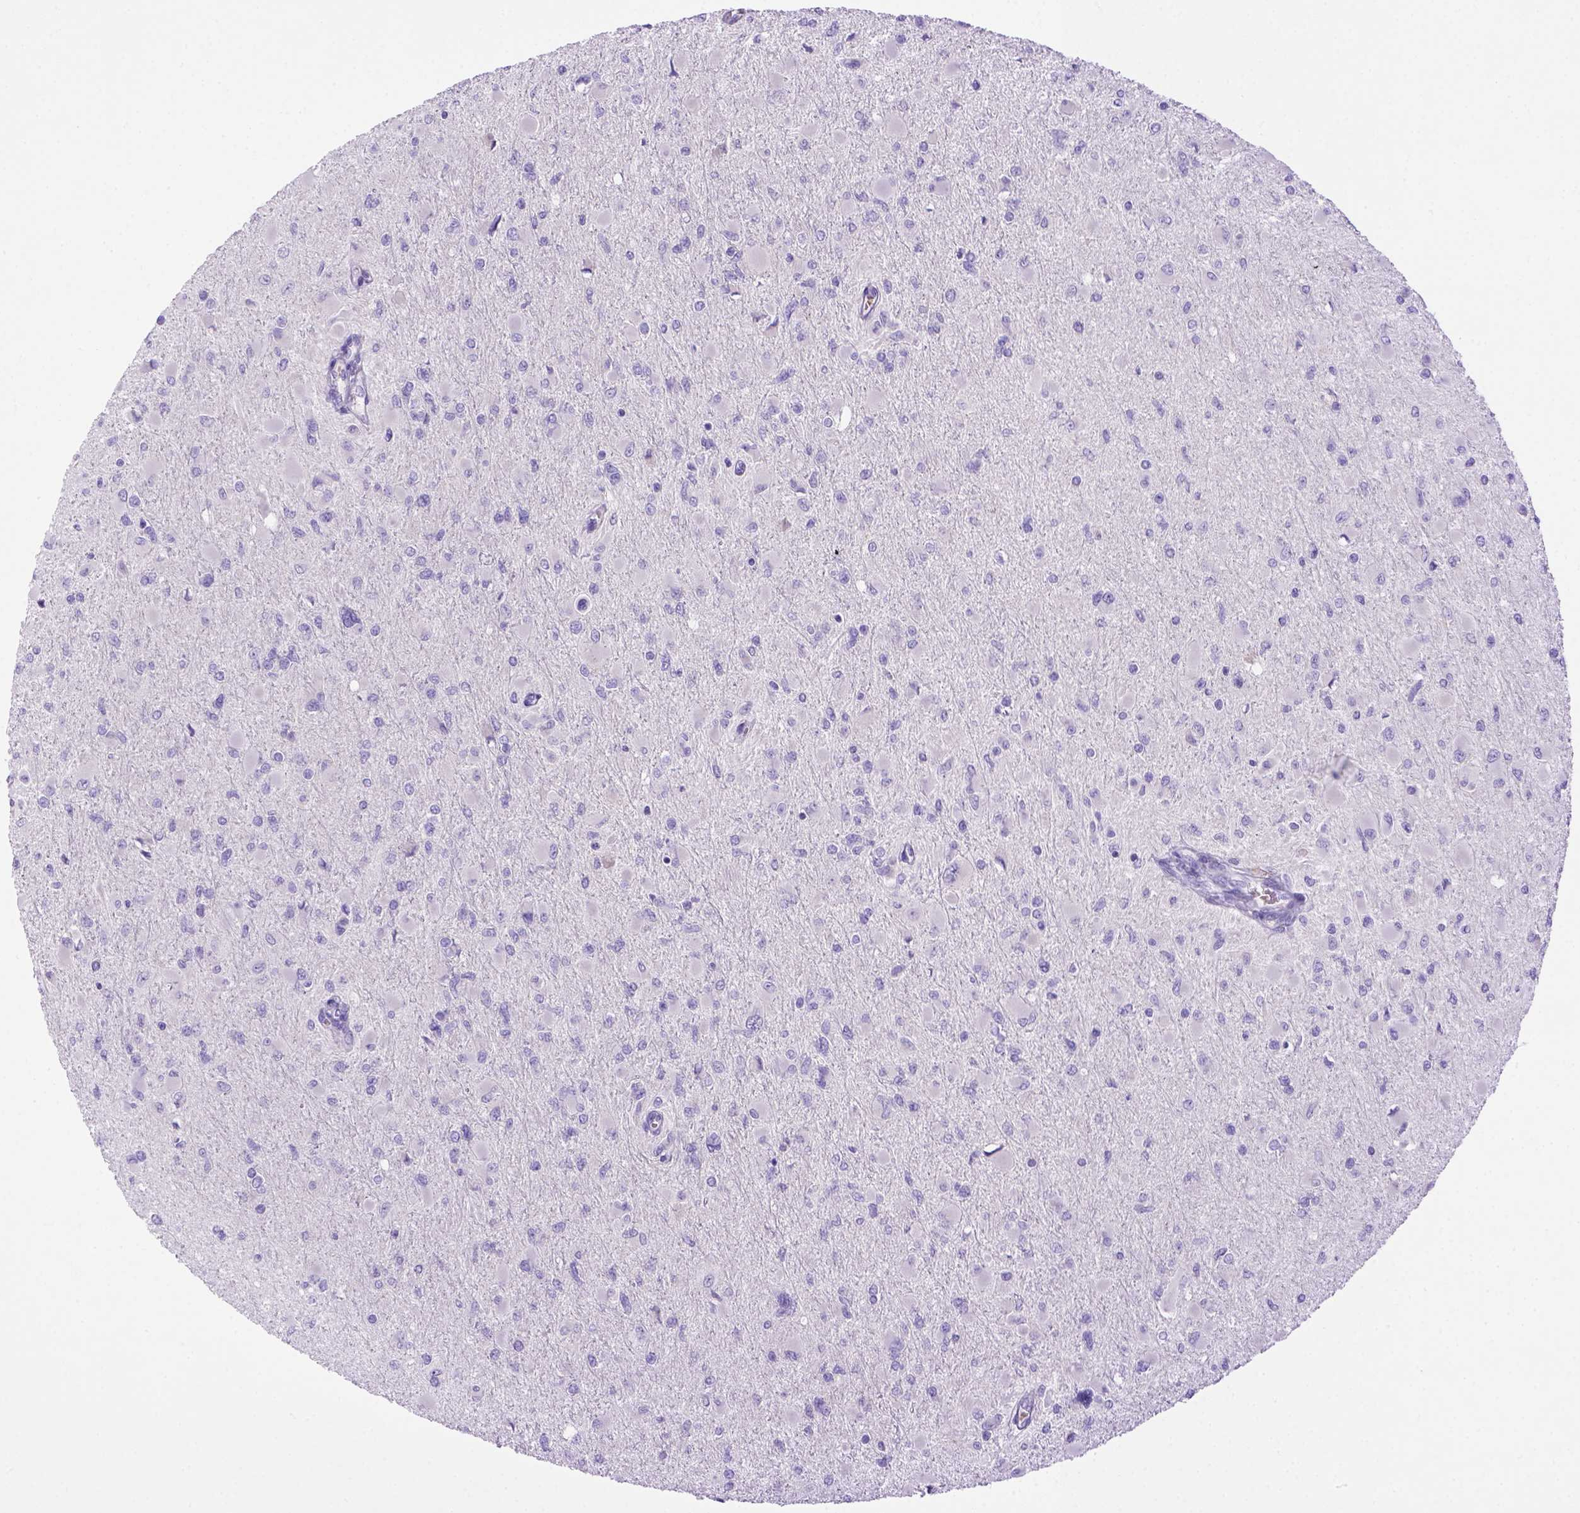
{"staining": {"intensity": "negative", "quantity": "none", "location": "none"}, "tissue": "glioma", "cell_type": "Tumor cells", "image_type": "cancer", "snomed": [{"axis": "morphology", "description": "Glioma, malignant, High grade"}, {"axis": "topography", "description": "Cerebral cortex"}], "caption": "Human glioma stained for a protein using immunohistochemistry (IHC) demonstrates no positivity in tumor cells.", "gene": "BAAT", "patient": {"sex": "female", "age": 36}}